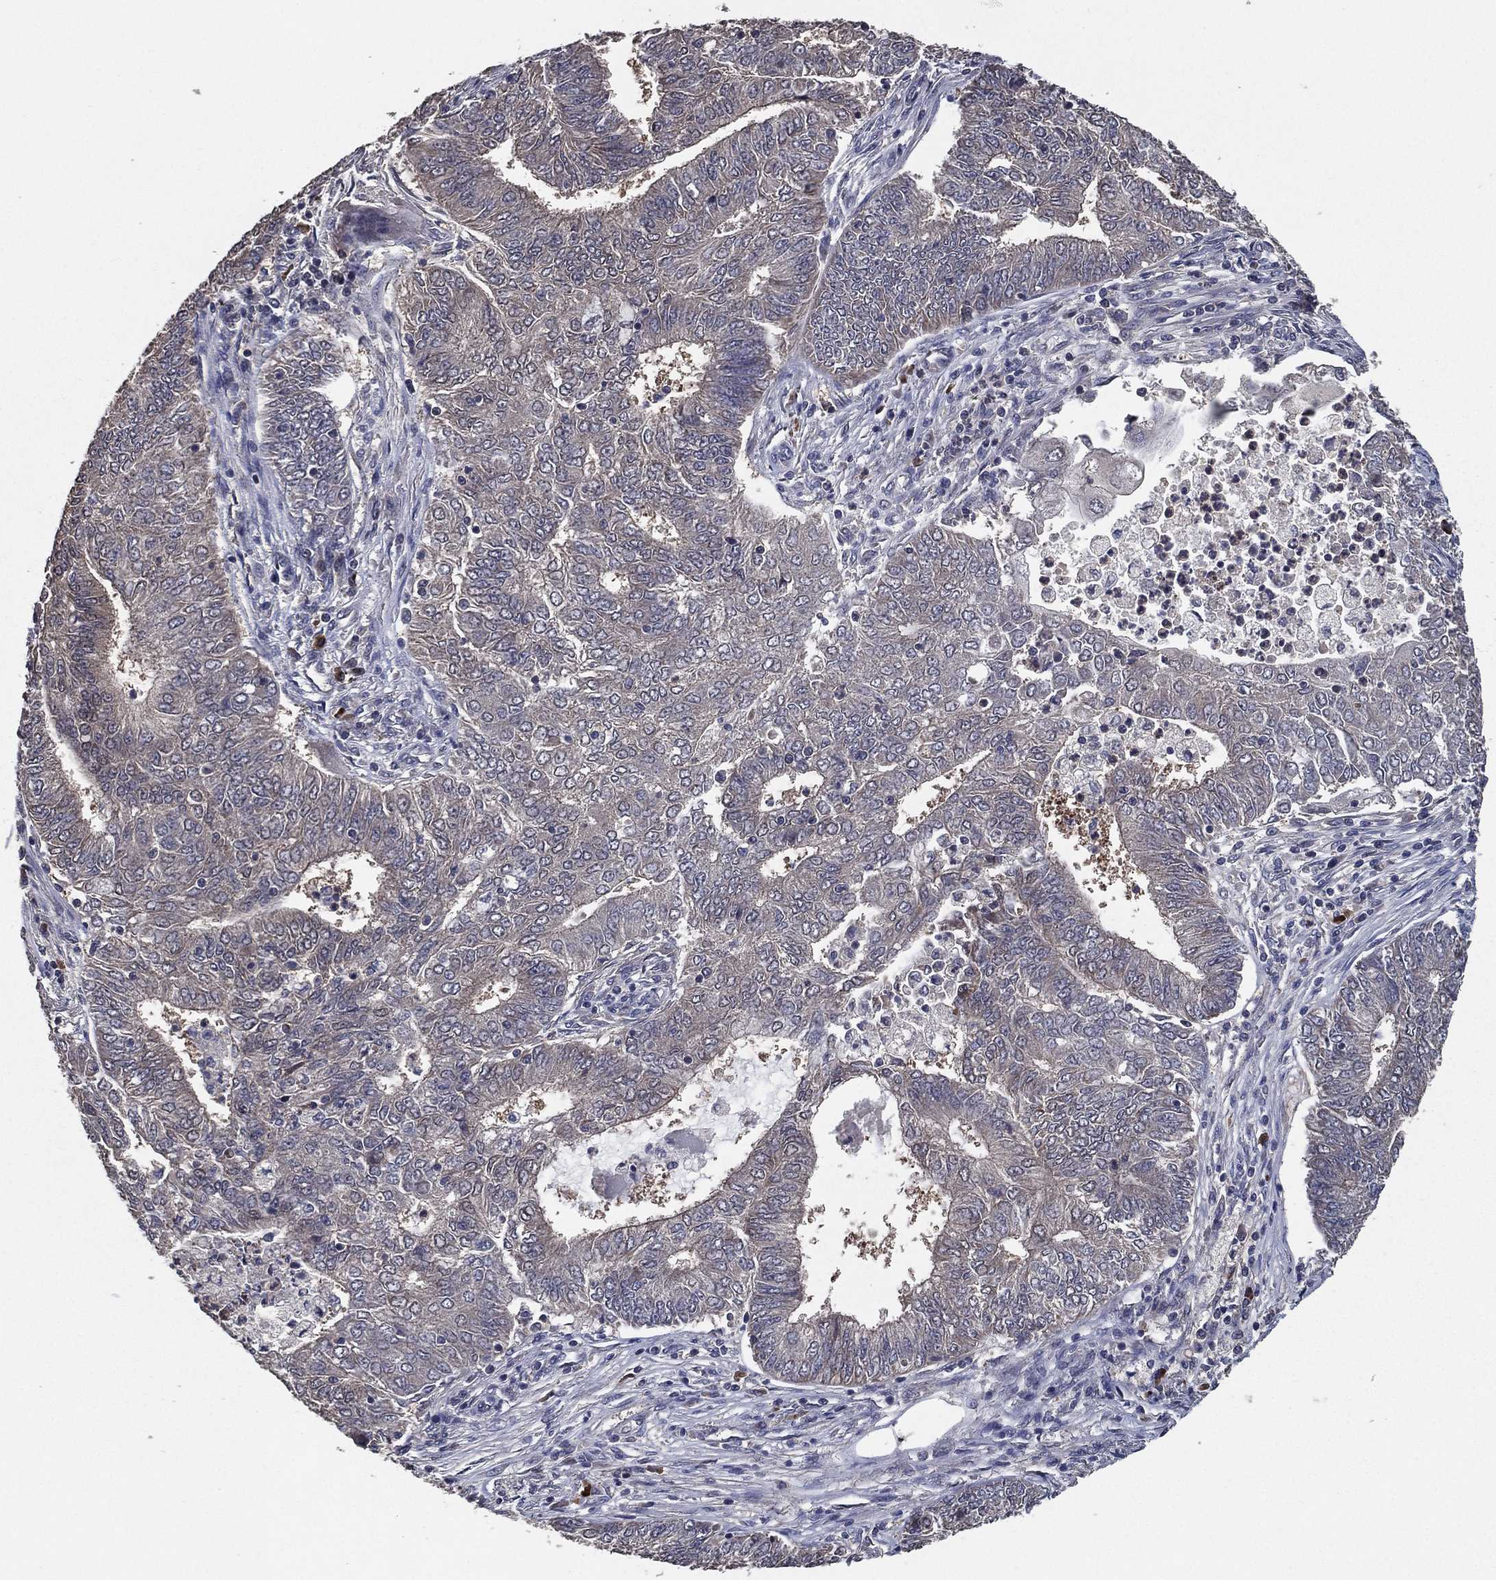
{"staining": {"intensity": "weak", "quantity": "<25%", "location": "cytoplasmic/membranous"}, "tissue": "endometrial cancer", "cell_type": "Tumor cells", "image_type": "cancer", "snomed": [{"axis": "morphology", "description": "Adenocarcinoma, NOS"}, {"axis": "topography", "description": "Endometrium"}], "caption": "Immunohistochemistry (IHC) of endometrial cancer demonstrates no staining in tumor cells.", "gene": "PCNT", "patient": {"sex": "female", "age": 62}}